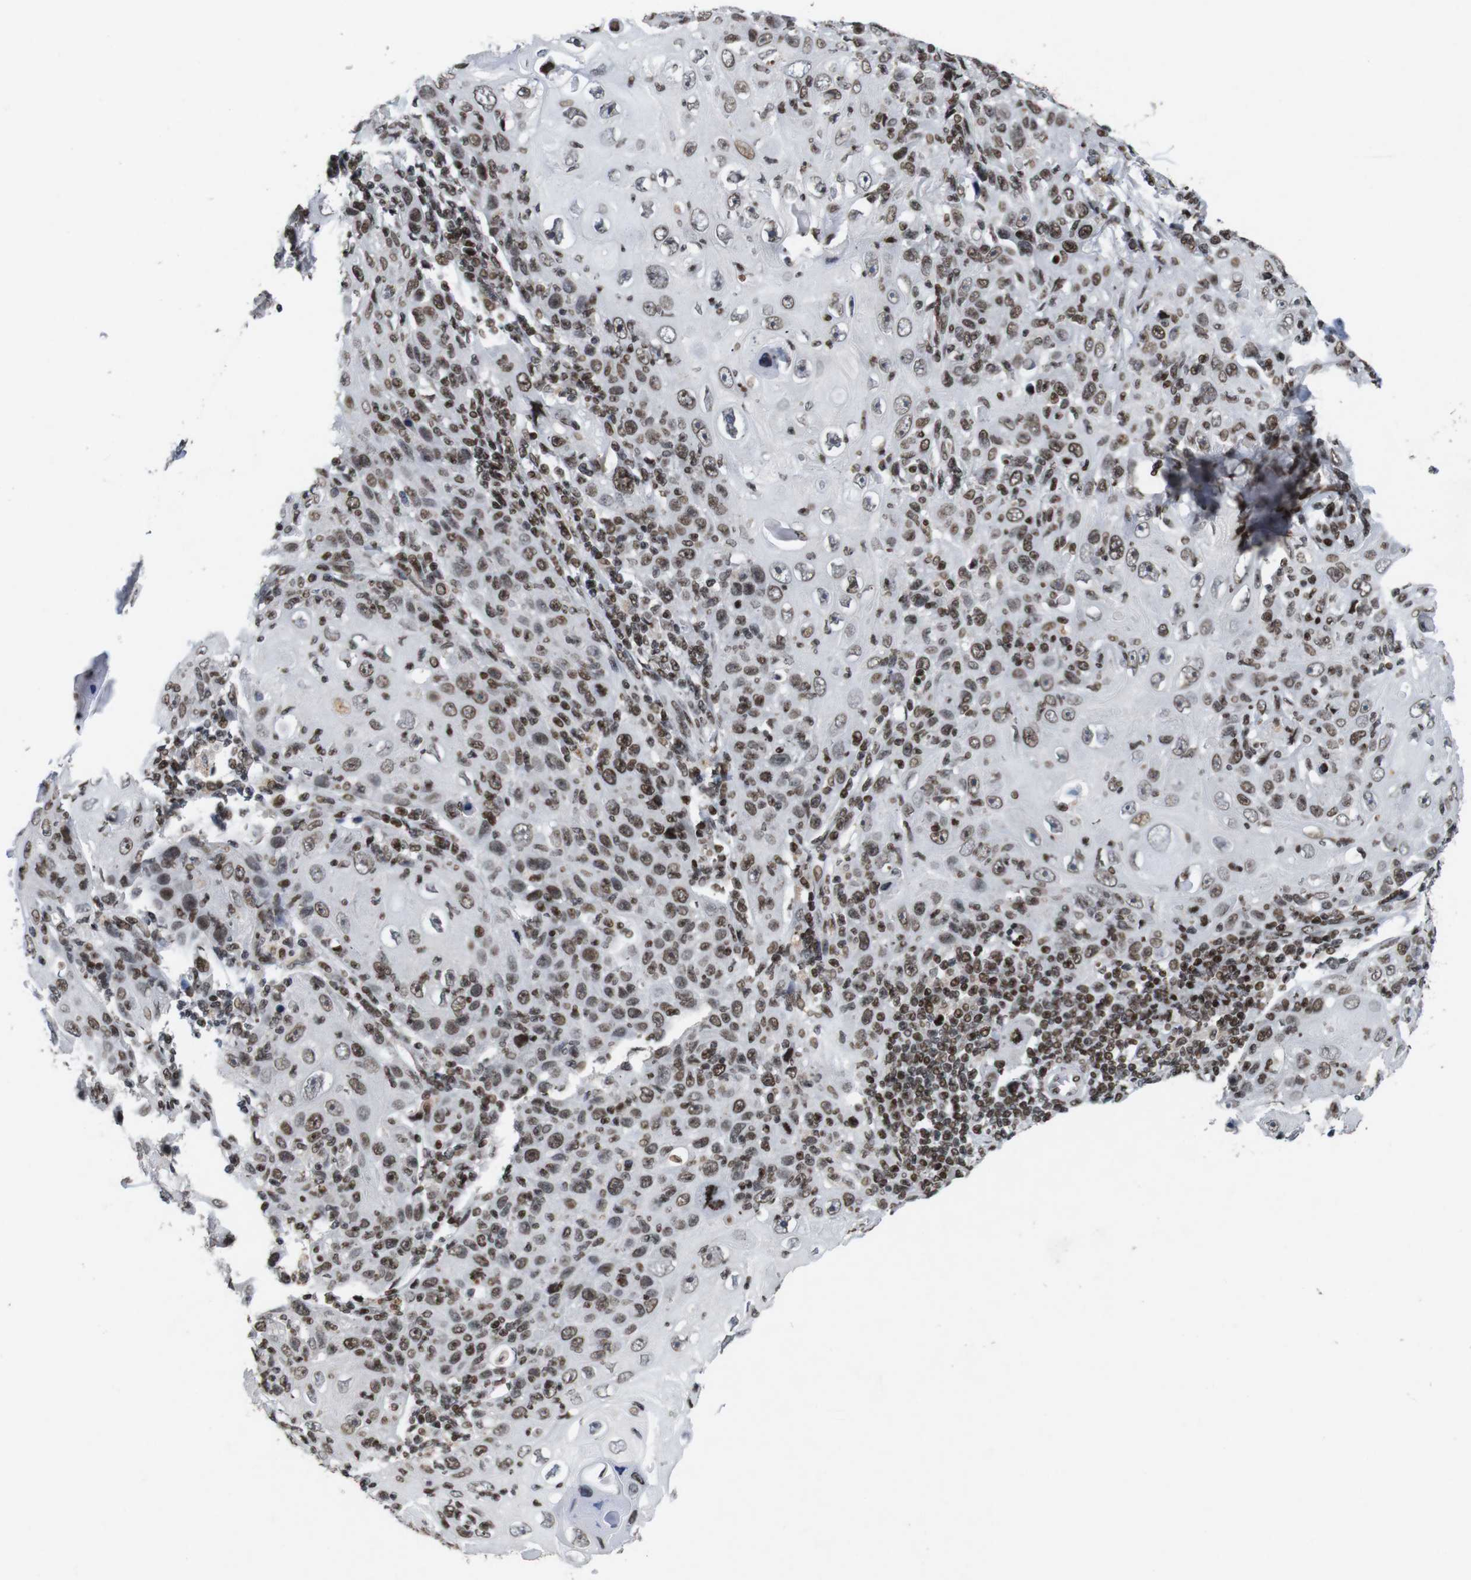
{"staining": {"intensity": "moderate", "quantity": ">75%", "location": "nuclear"}, "tissue": "skin cancer", "cell_type": "Tumor cells", "image_type": "cancer", "snomed": [{"axis": "morphology", "description": "Squamous cell carcinoma, NOS"}, {"axis": "topography", "description": "Skin"}], "caption": "Immunohistochemical staining of squamous cell carcinoma (skin) shows moderate nuclear protein positivity in approximately >75% of tumor cells. (DAB = brown stain, brightfield microscopy at high magnification).", "gene": "MAGEH1", "patient": {"sex": "female", "age": 88}}